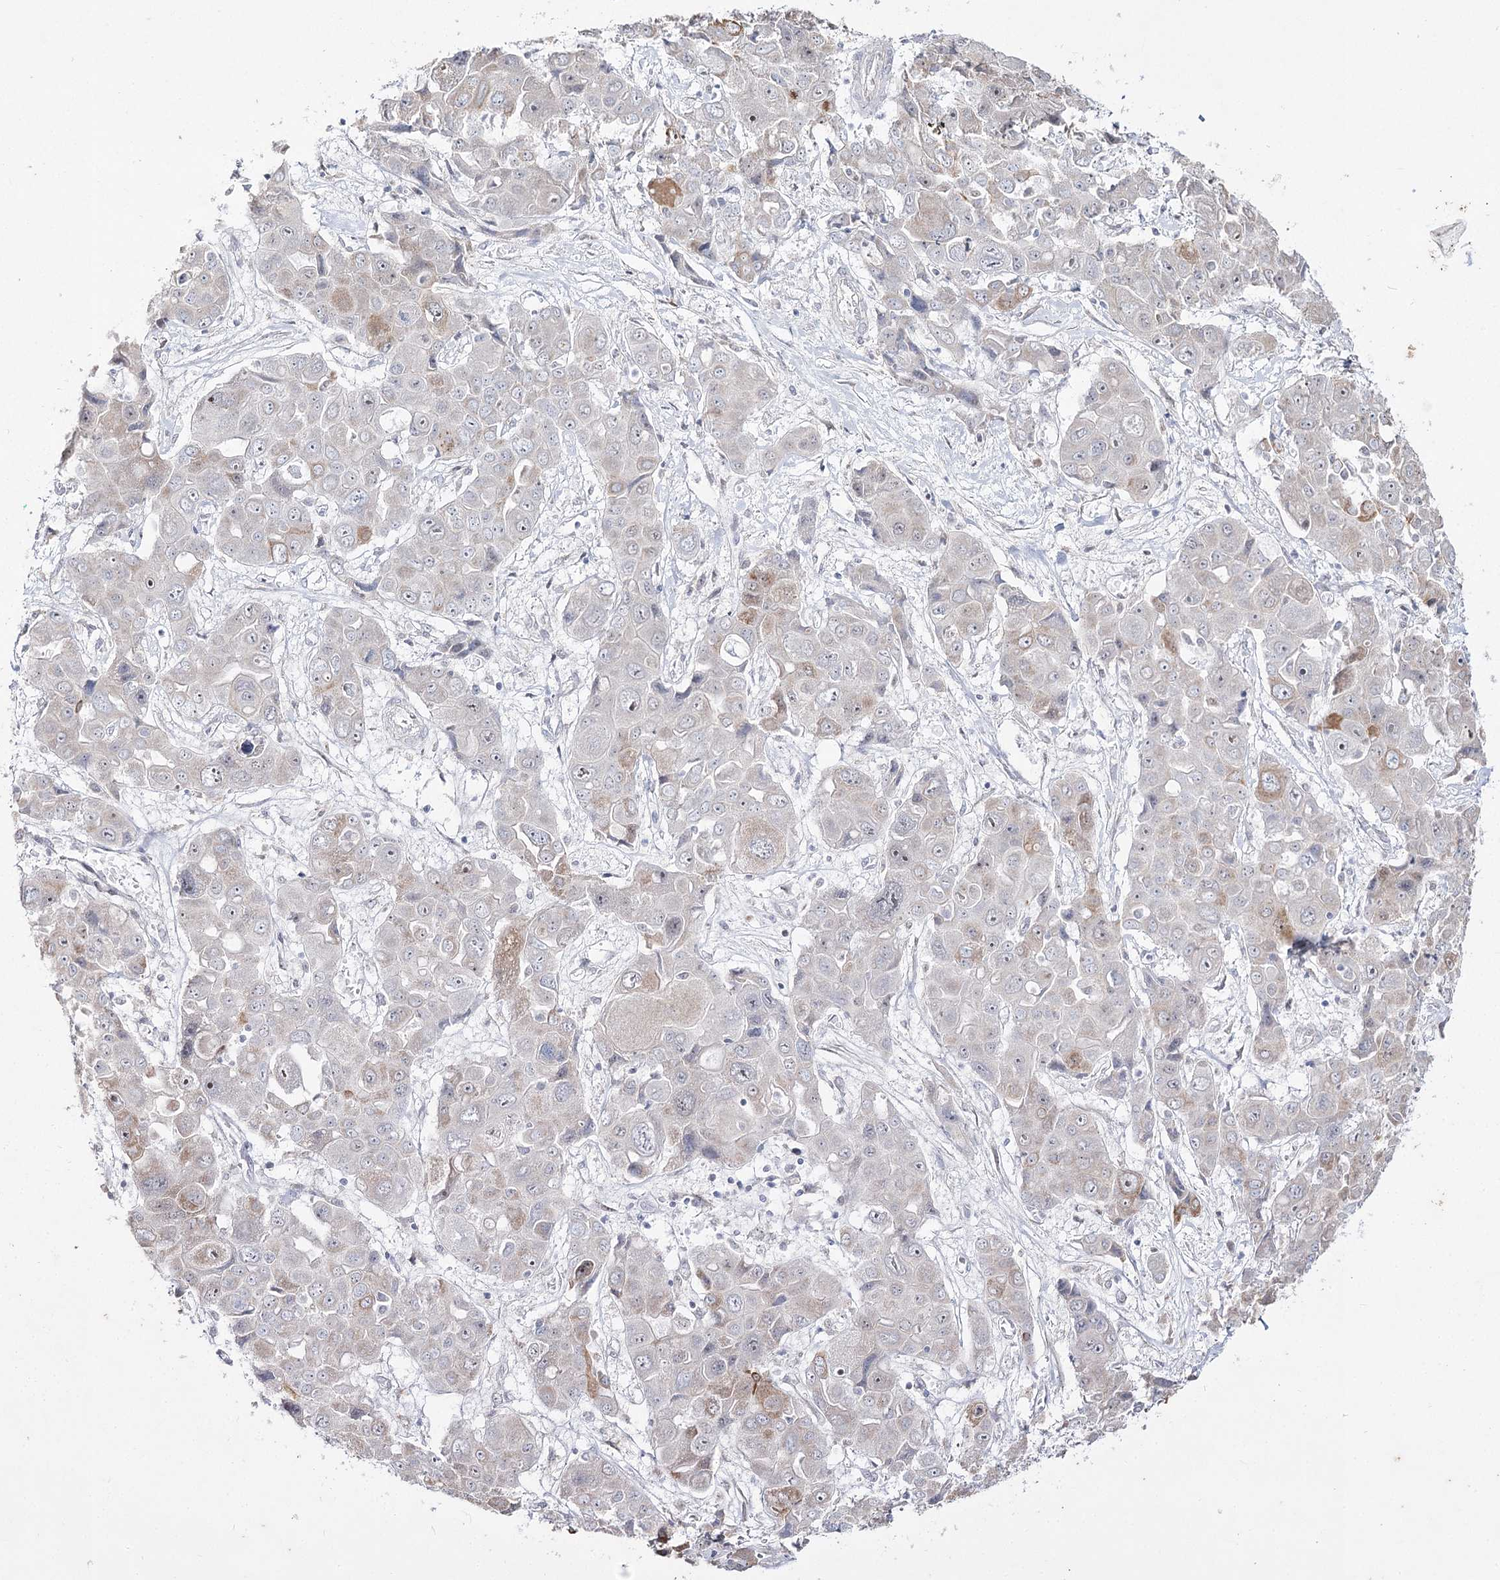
{"staining": {"intensity": "weak", "quantity": "<25%", "location": "cytoplasmic/membranous"}, "tissue": "liver cancer", "cell_type": "Tumor cells", "image_type": "cancer", "snomed": [{"axis": "morphology", "description": "Cholangiocarcinoma"}, {"axis": "topography", "description": "Liver"}], "caption": "A high-resolution histopathology image shows IHC staining of liver cancer (cholangiocarcinoma), which shows no significant expression in tumor cells.", "gene": "DDX50", "patient": {"sex": "male", "age": 67}}